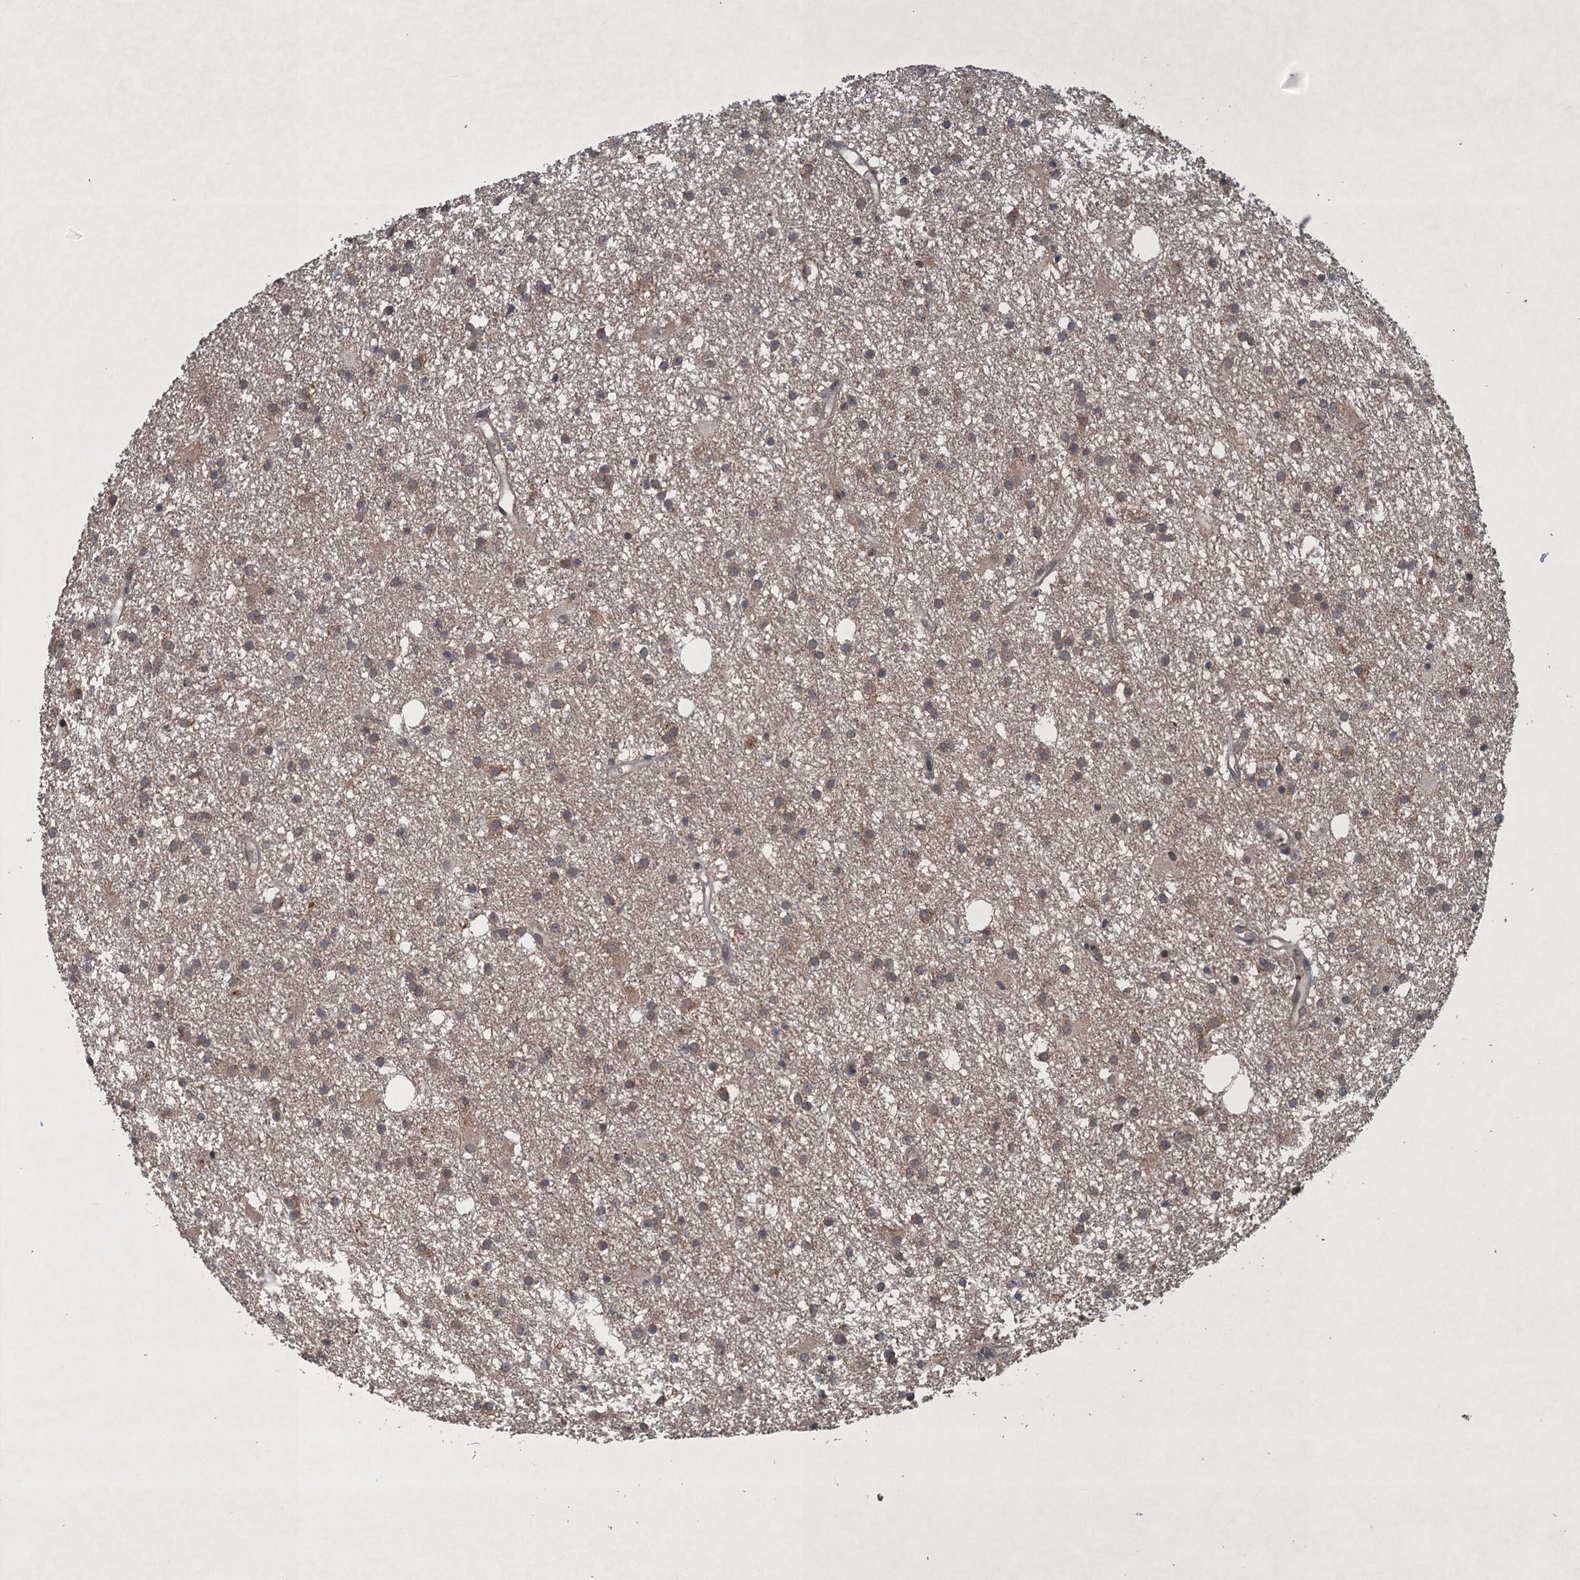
{"staining": {"intensity": "weak", "quantity": "25%-75%", "location": "cytoplasmic/membranous"}, "tissue": "glioma", "cell_type": "Tumor cells", "image_type": "cancer", "snomed": [{"axis": "morphology", "description": "Glioma, malignant, High grade"}, {"axis": "topography", "description": "Brain"}], "caption": "A micrograph of glioma stained for a protein reveals weak cytoplasmic/membranous brown staining in tumor cells.", "gene": "RNF165", "patient": {"sex": "male", "age": 77}}